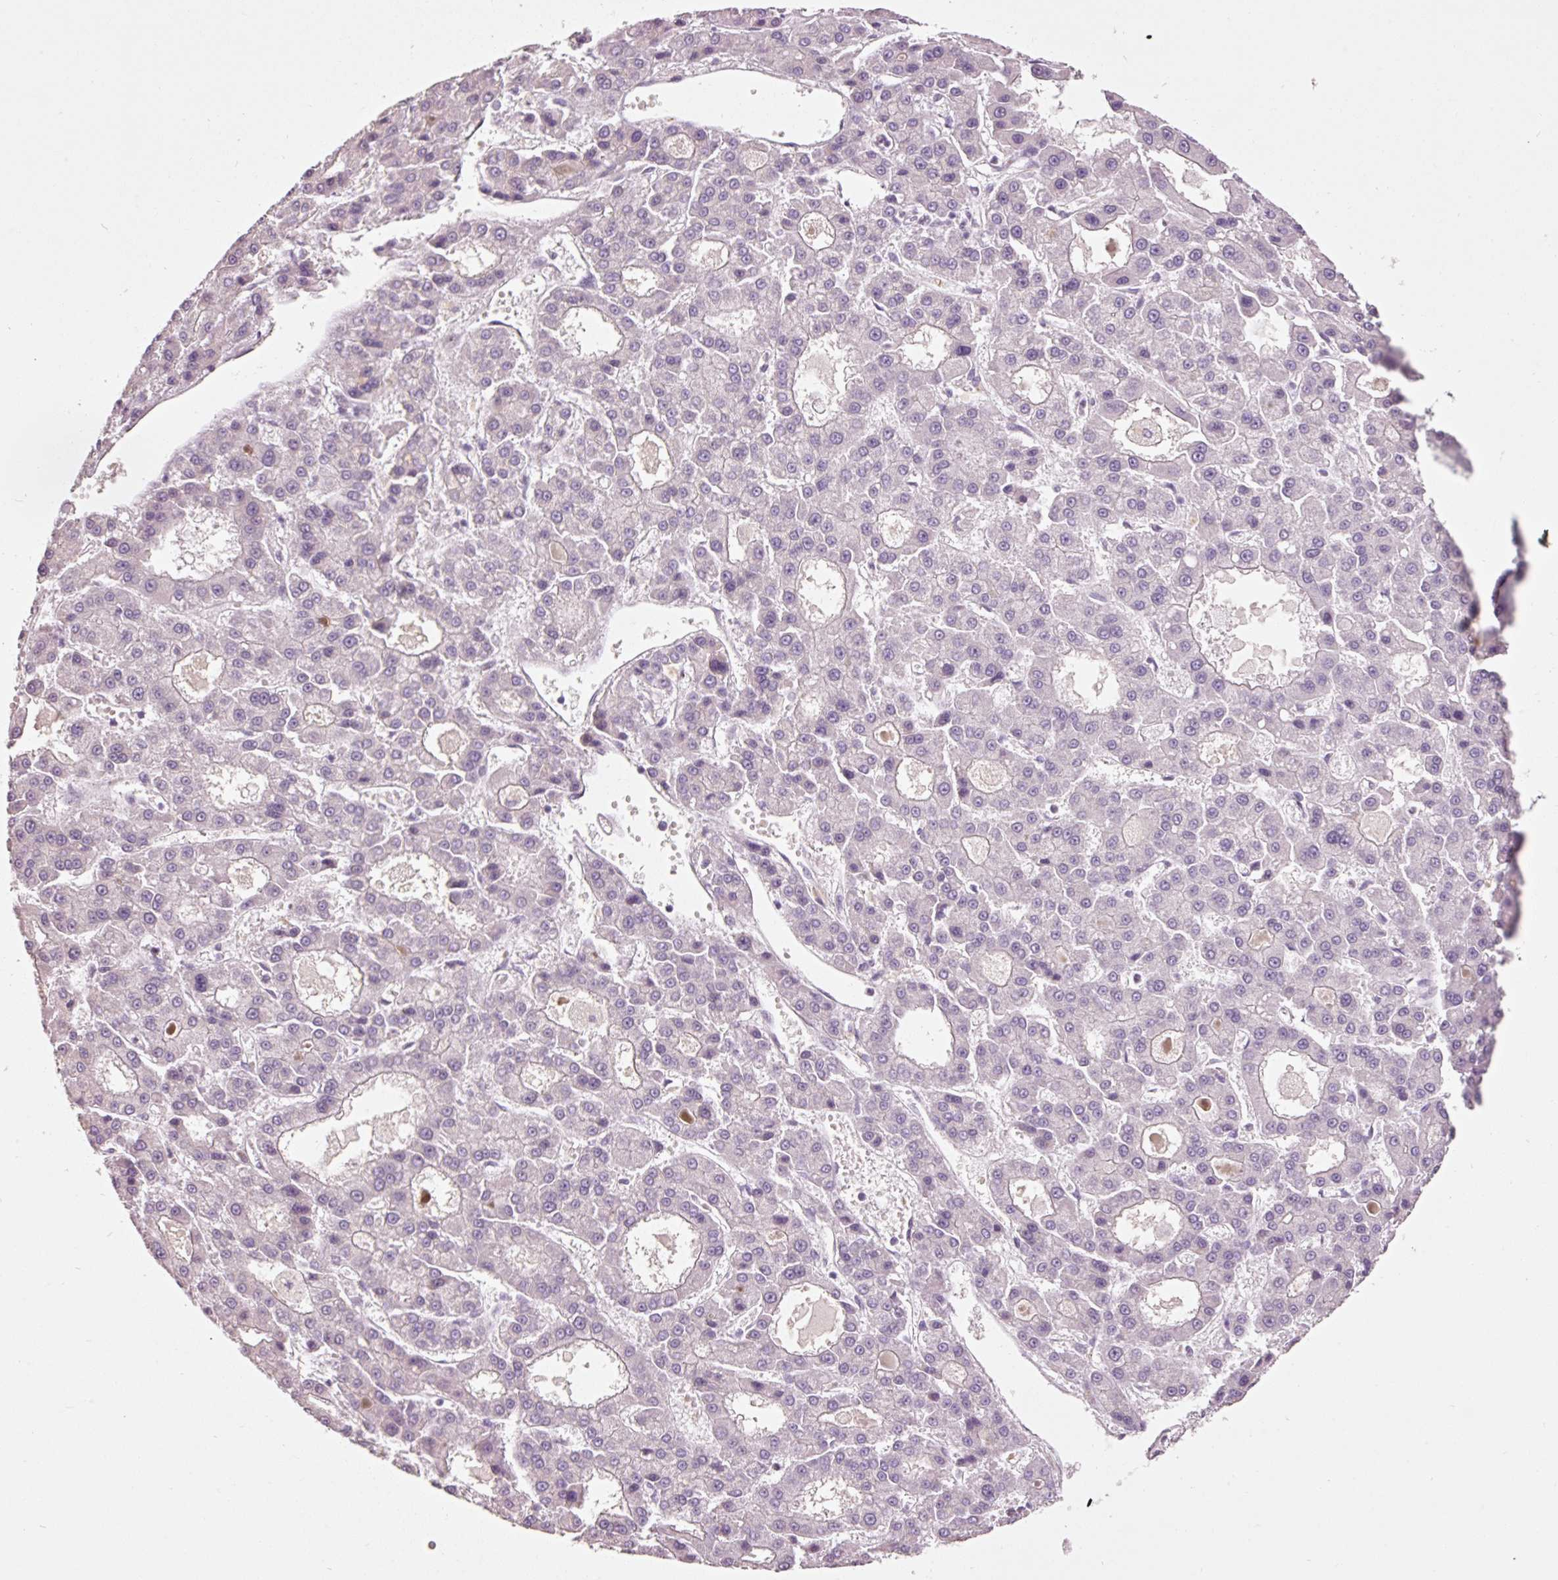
{"staining": {"intensity": "negative", "quantity": "none", "location": "none"}, "tissue": "liver cancer", "cell_type": "Tumor cells", "image_type": "cancer", "snomed": [{"axis": "morphology", "description": "Carcinoma, Hepatocellular, NOS"}, {"axis": "topography", "description": "Liver"}], "caption": "Human liver cancer (hepatocellular carcinoma) stained for a protein using IHC reveals no staining in tumor cells.", "gene": "MUC5AC", "patient": {"sex": "male", "age": 70}}